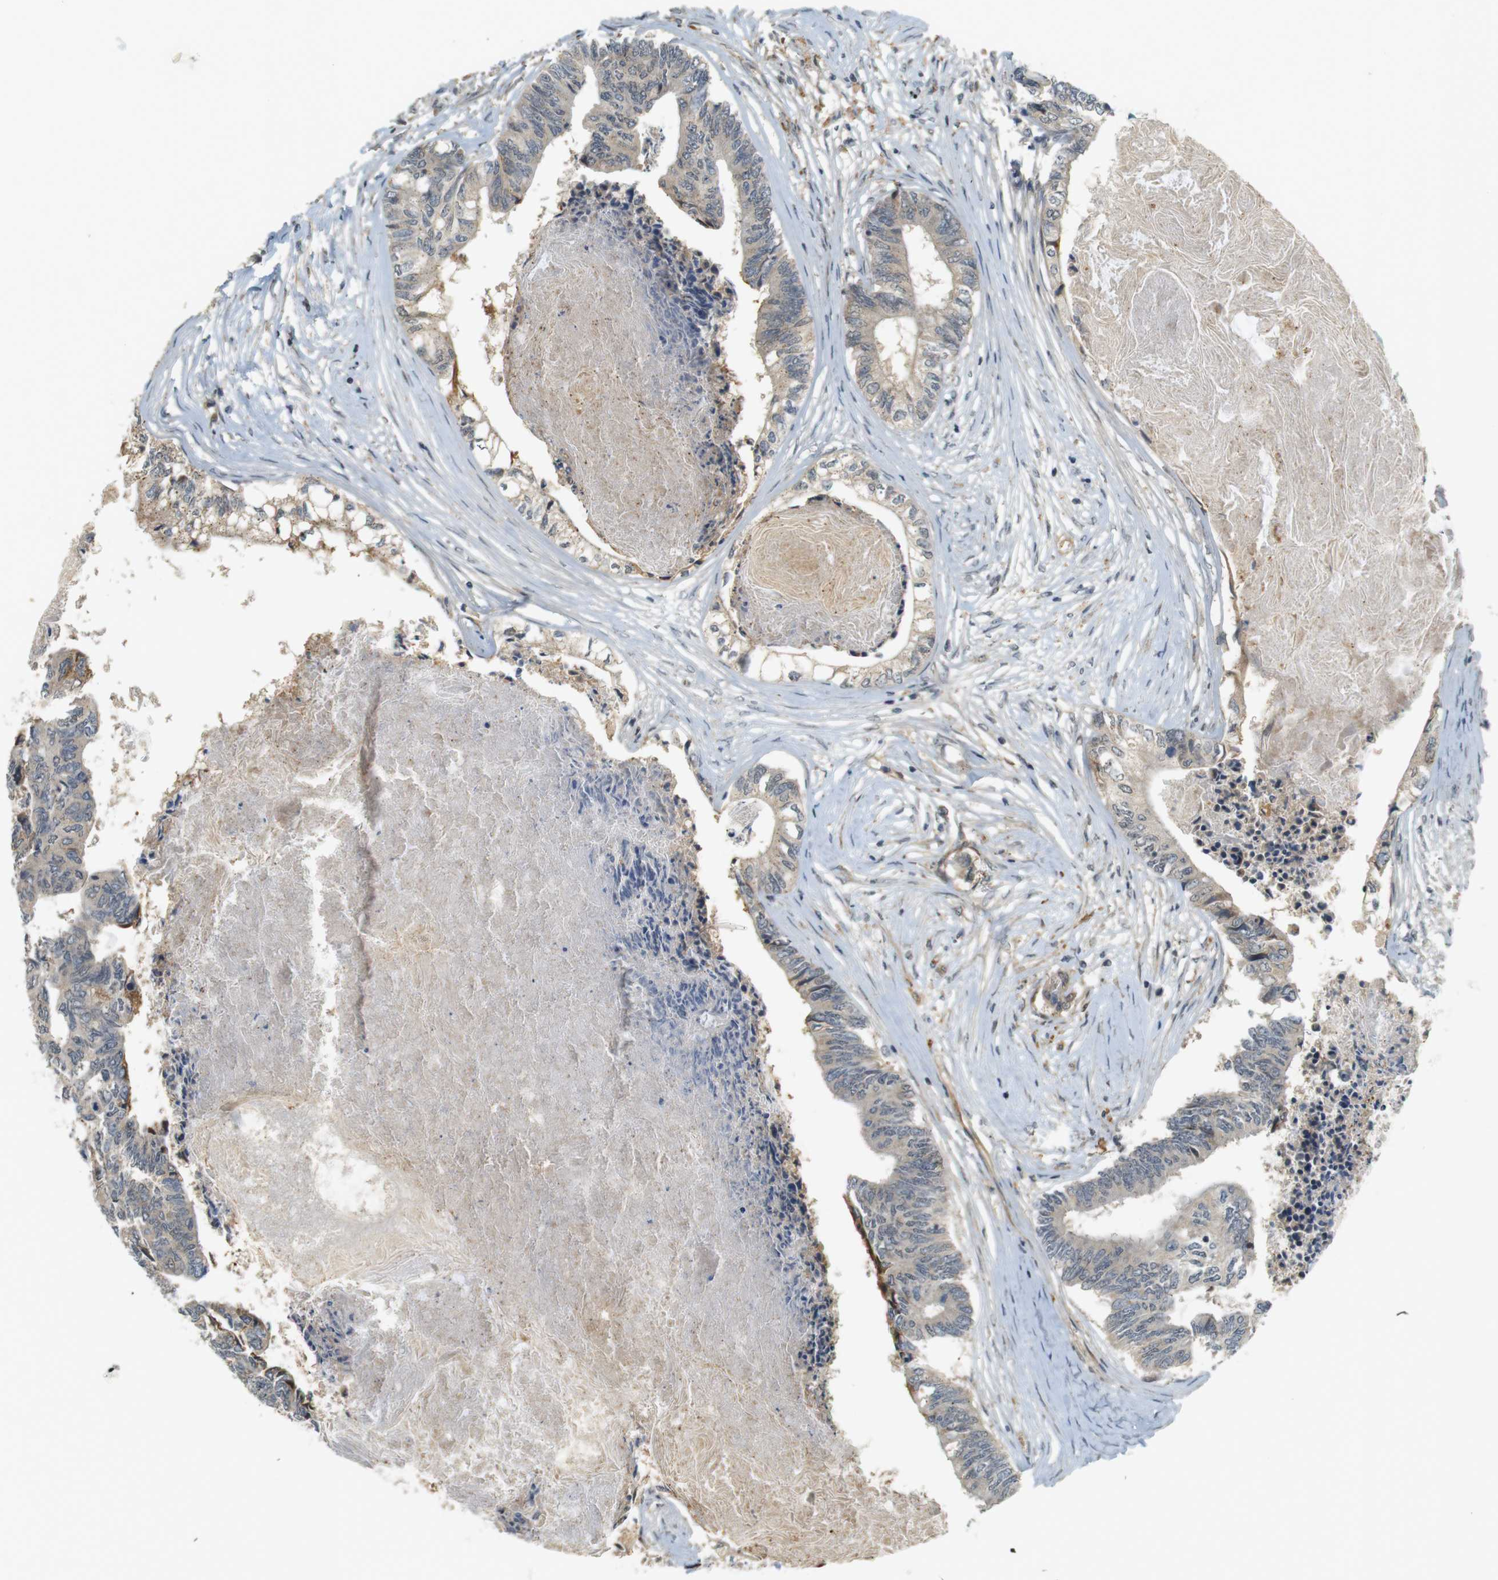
{"staining": {"intensity": "weak", "quantity": ">75%", "location": "cytoplasmic/membranous"}, "tissue": "colorectal cancer", "cell_type": "Tumor cells", "image_type": "cancer", "snomed": [{"axis": "morphology", "description": "Adenocarcinoma, NOS"}, {"axis": "topography", "description": "Rectum"}], "caption": "Colorectal cancer was stained to show a protein in brown. There is low levels of weak cytoplasmic/membranous expression in approximately >75% of tumor cells. The staining was performed using DAB, with brown indicating positive protein expression. Nuclei are stained blue with hematoxylin.", "gene": "TSPAN9", "patient": {"sex": "male", "age": 63}}